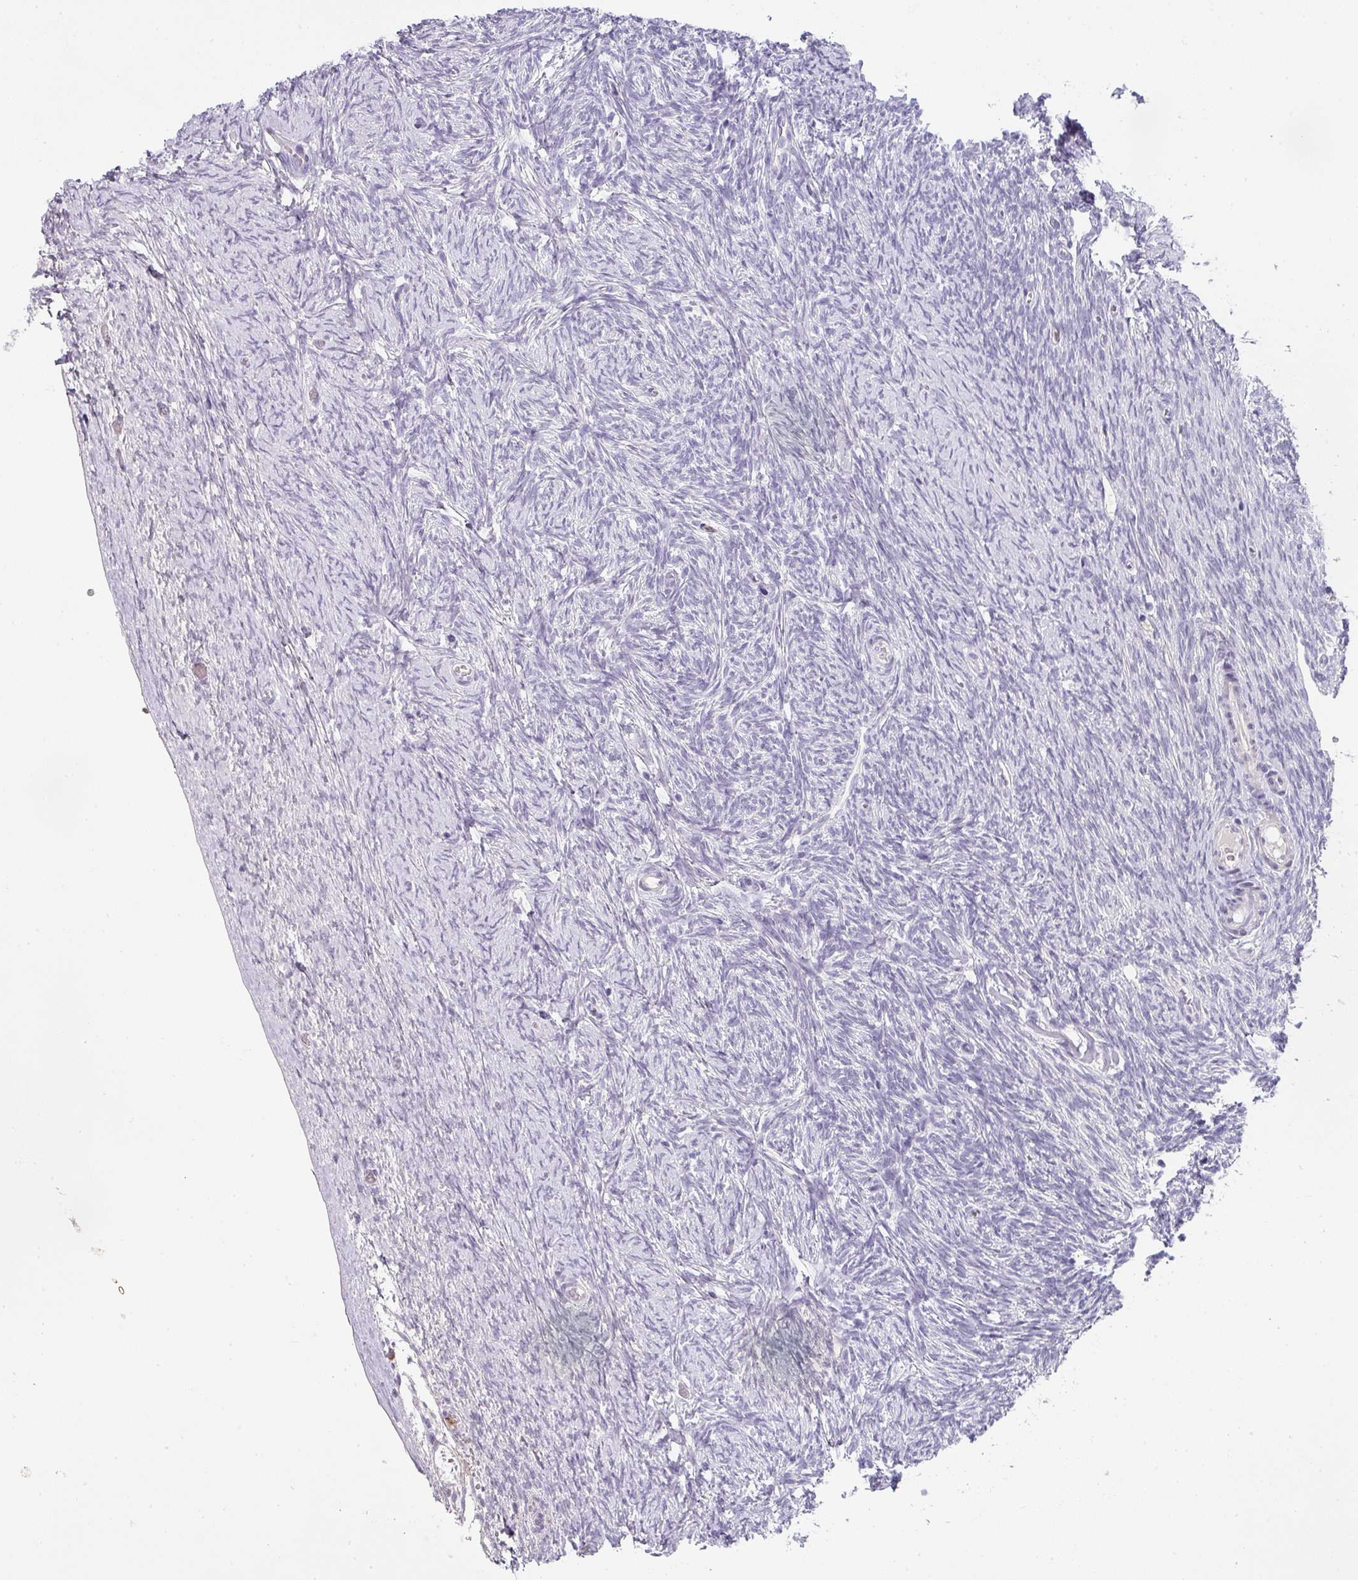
{"staining": {"intensity": "negative", "quantity": "none", "location": "none"}, "tissue": "ovary", "cell_type": "Follicle cells", "image_type": "normal", "snomed": [{"axis": "morphology", "description": "Normal tissue, NOS"}, {"axis": "topography", "description": "Ovary"}], "caption": "Protein analysis of benign ovary displays no significant staining in follicle cells. (Brightfield microscopy of DAB IHC at high magnification).", "gene": "BTLA", "patient": {"sex": "female", "age": 44}}